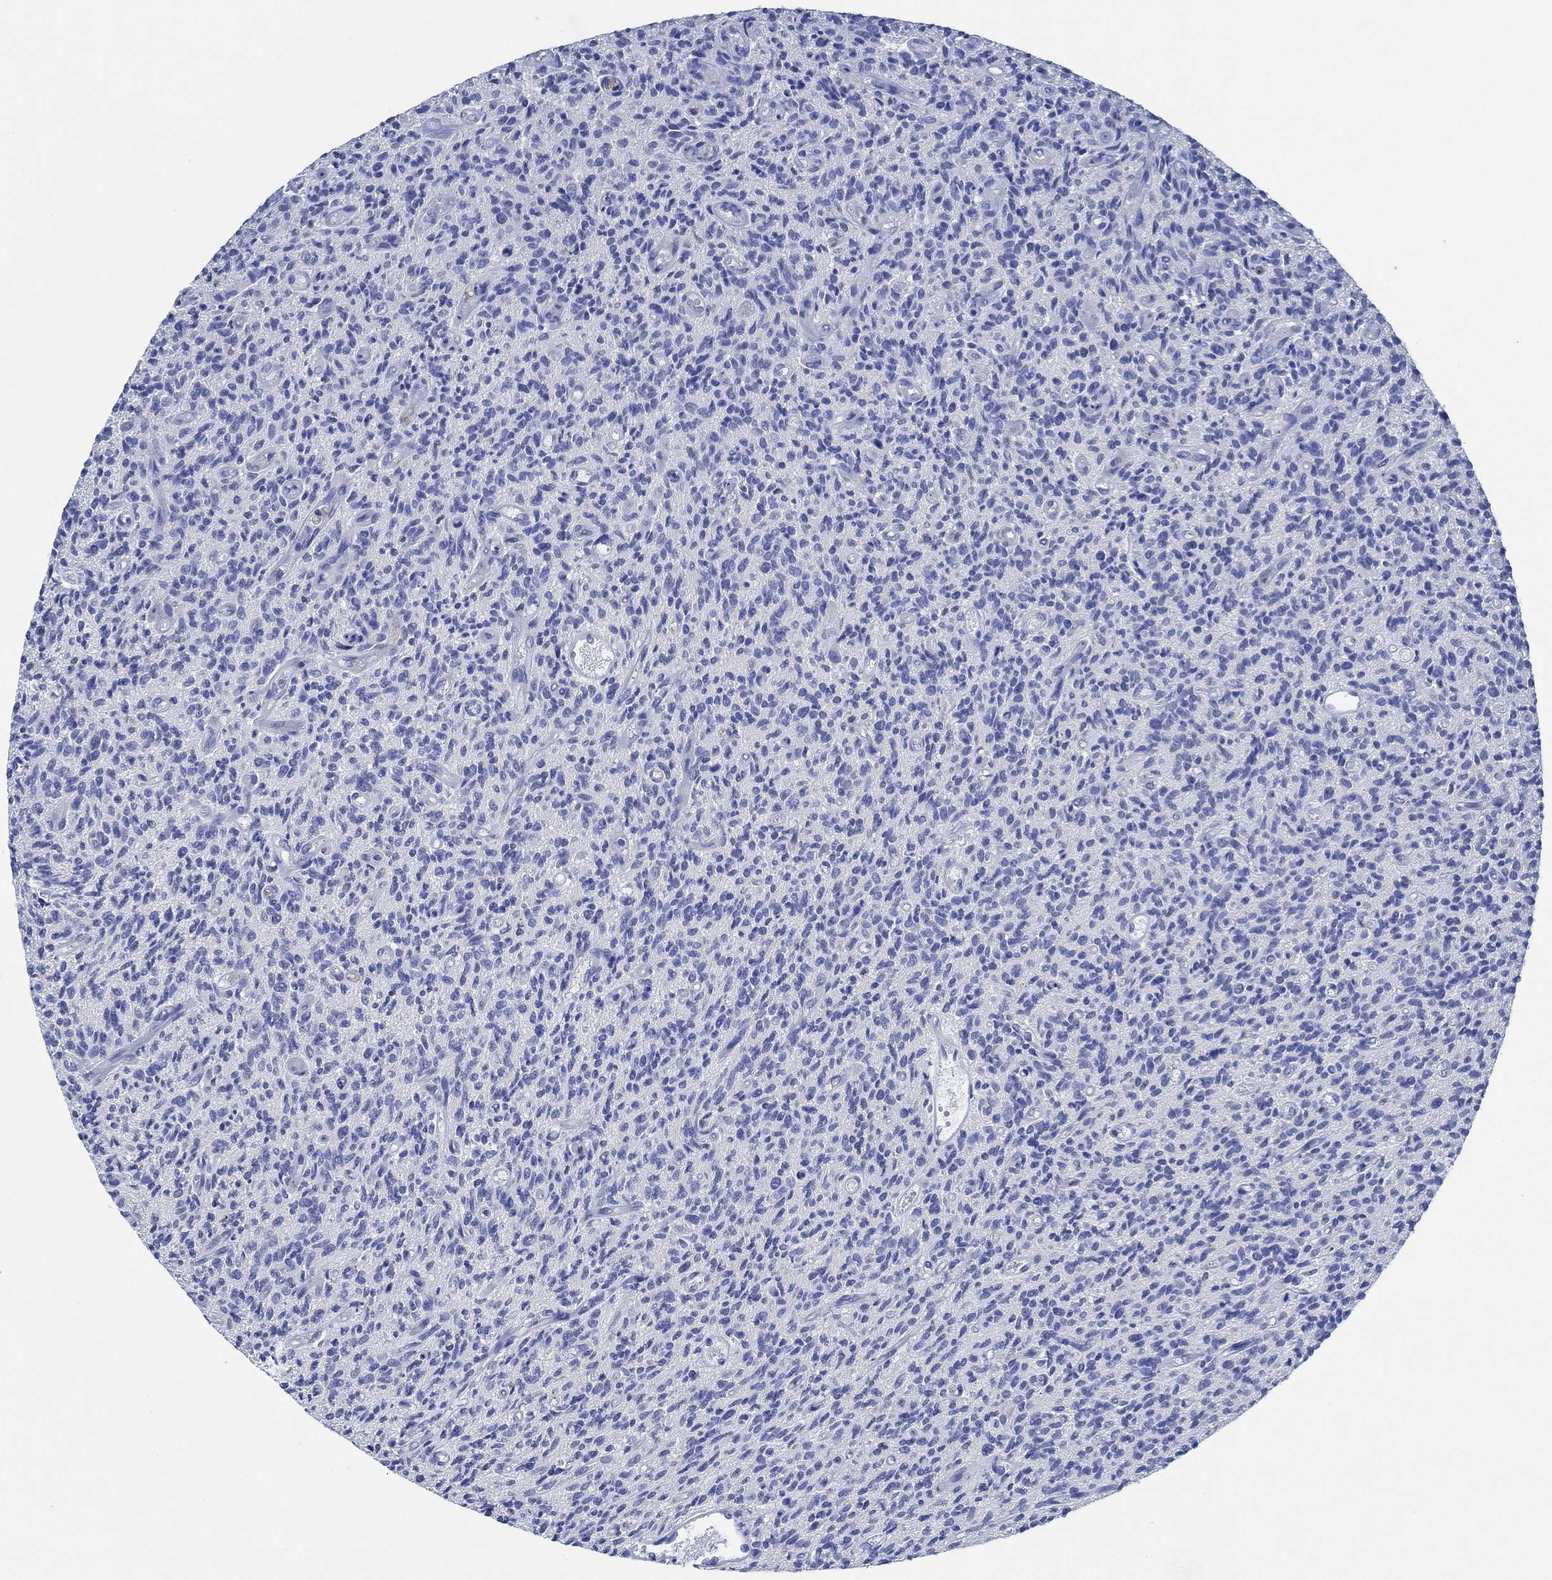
{"staining": {"intensity": "negative", "quantity": "none", "location": "none"}, "tissue": "glioma", "cell_type": "Tumor cells", "image_type": "cancer", "snomed": [{"axis": "morphology", "description": "Glioma, malignant, High grade"}, {"axis": "topography", "description": "Brain"}], "caption": "Immunohistochemistry of human high-grade glioma (malignant) reveals no staining in tumor cells.", "gene": "ZNF671", "patient": {"sex": "male", "age": 64}}